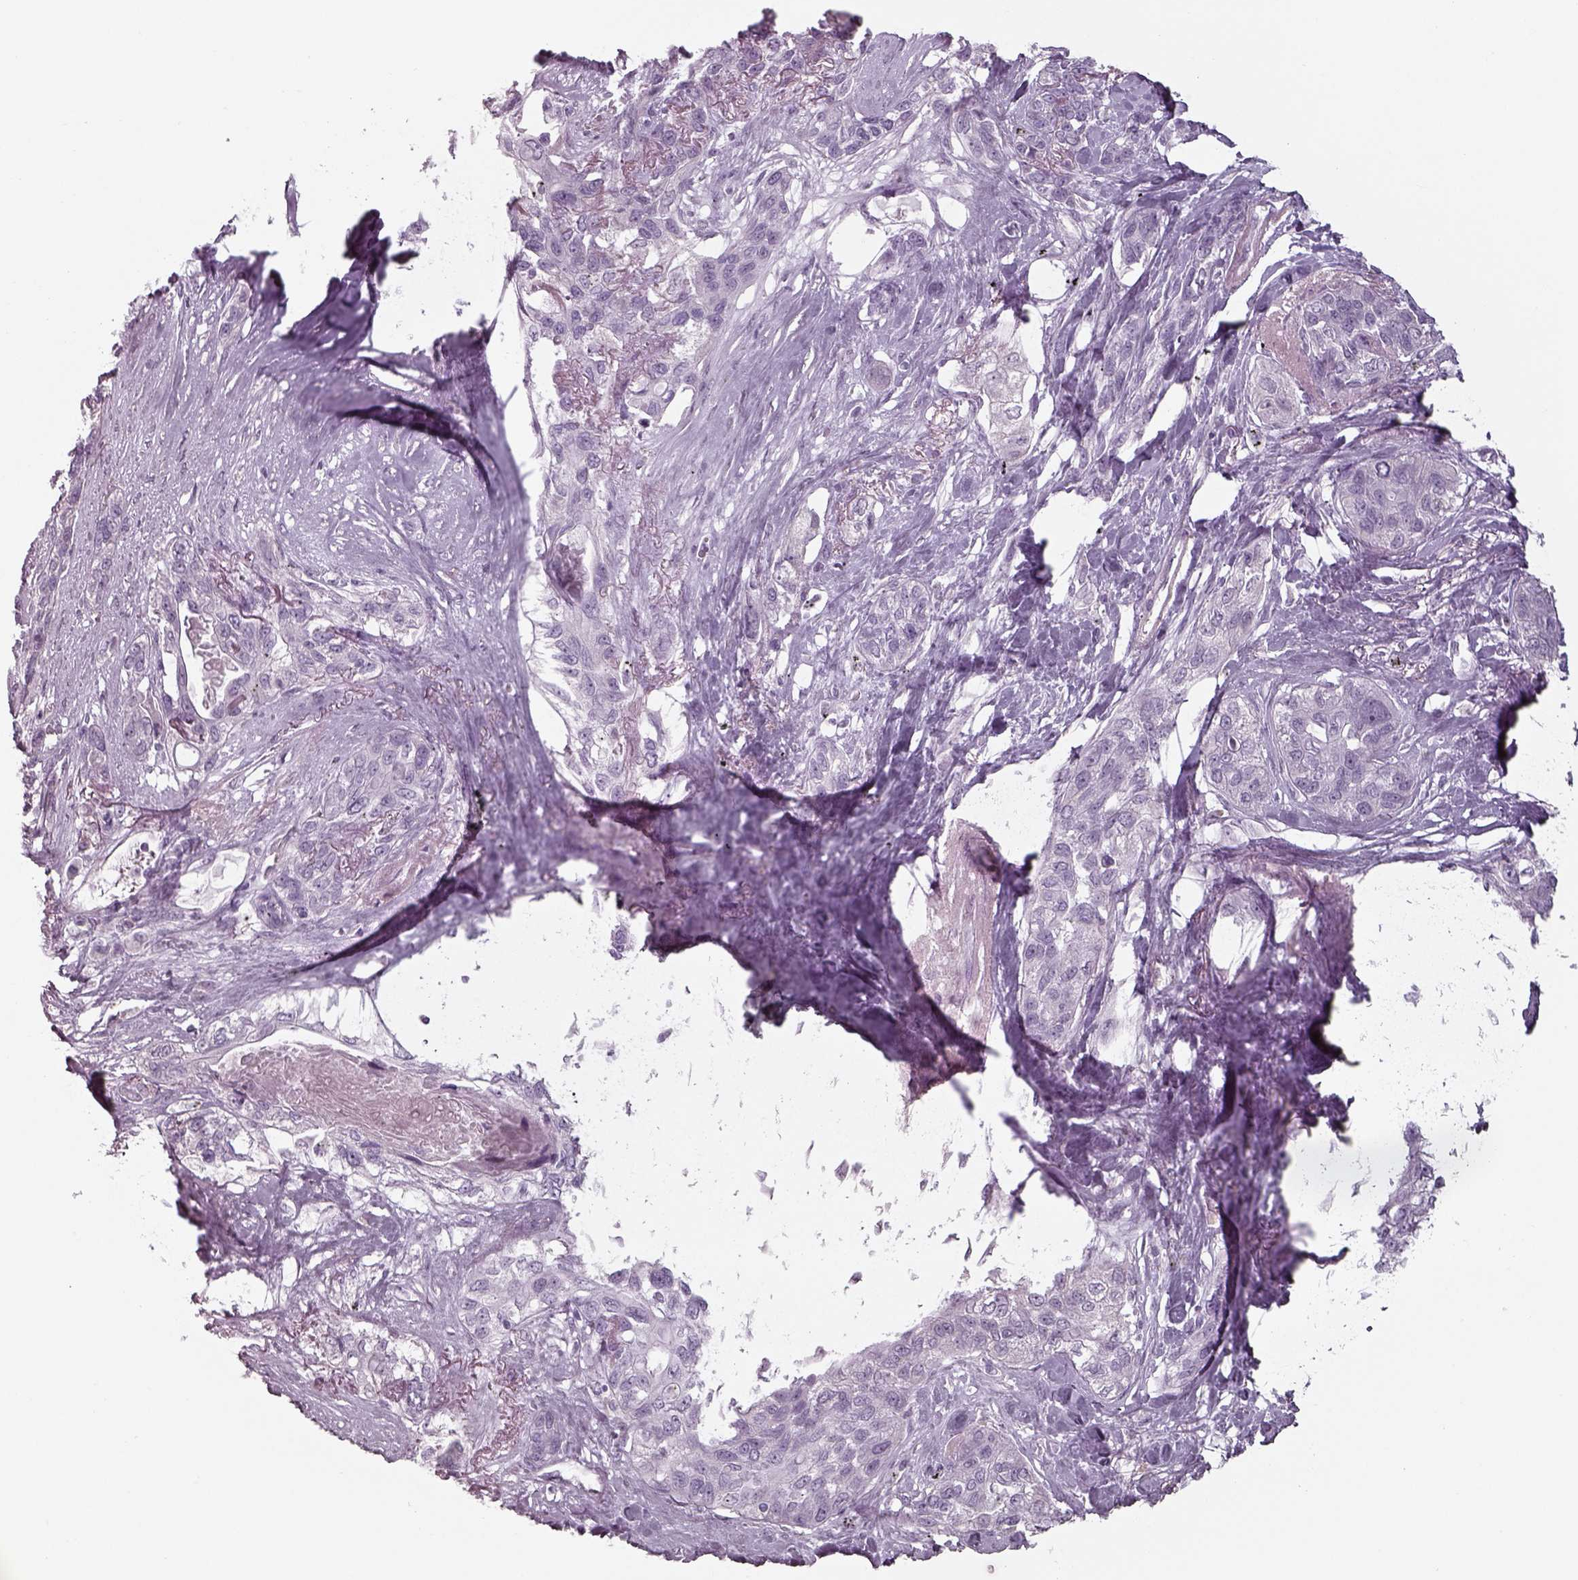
{"staining": {"intensity": "negative", "quantity": "none", "location": "none"}, "tissue": "lung cancer", "cell_type": "Tumor cells", "image_type": "cancer", "snomed": [{"axis": "morphology", "description": "Squamous cell carcinoma, NOS"}, {"axis": "topography", "description": "Lung"}], "caption": "A high-resolution histopathology image shows immunohistochemistry staining of lung cancer, which displays no significant staining in tumor cells.", "gene": "SEPTIN14", "patient": {"sex": "female", "age": 70}}